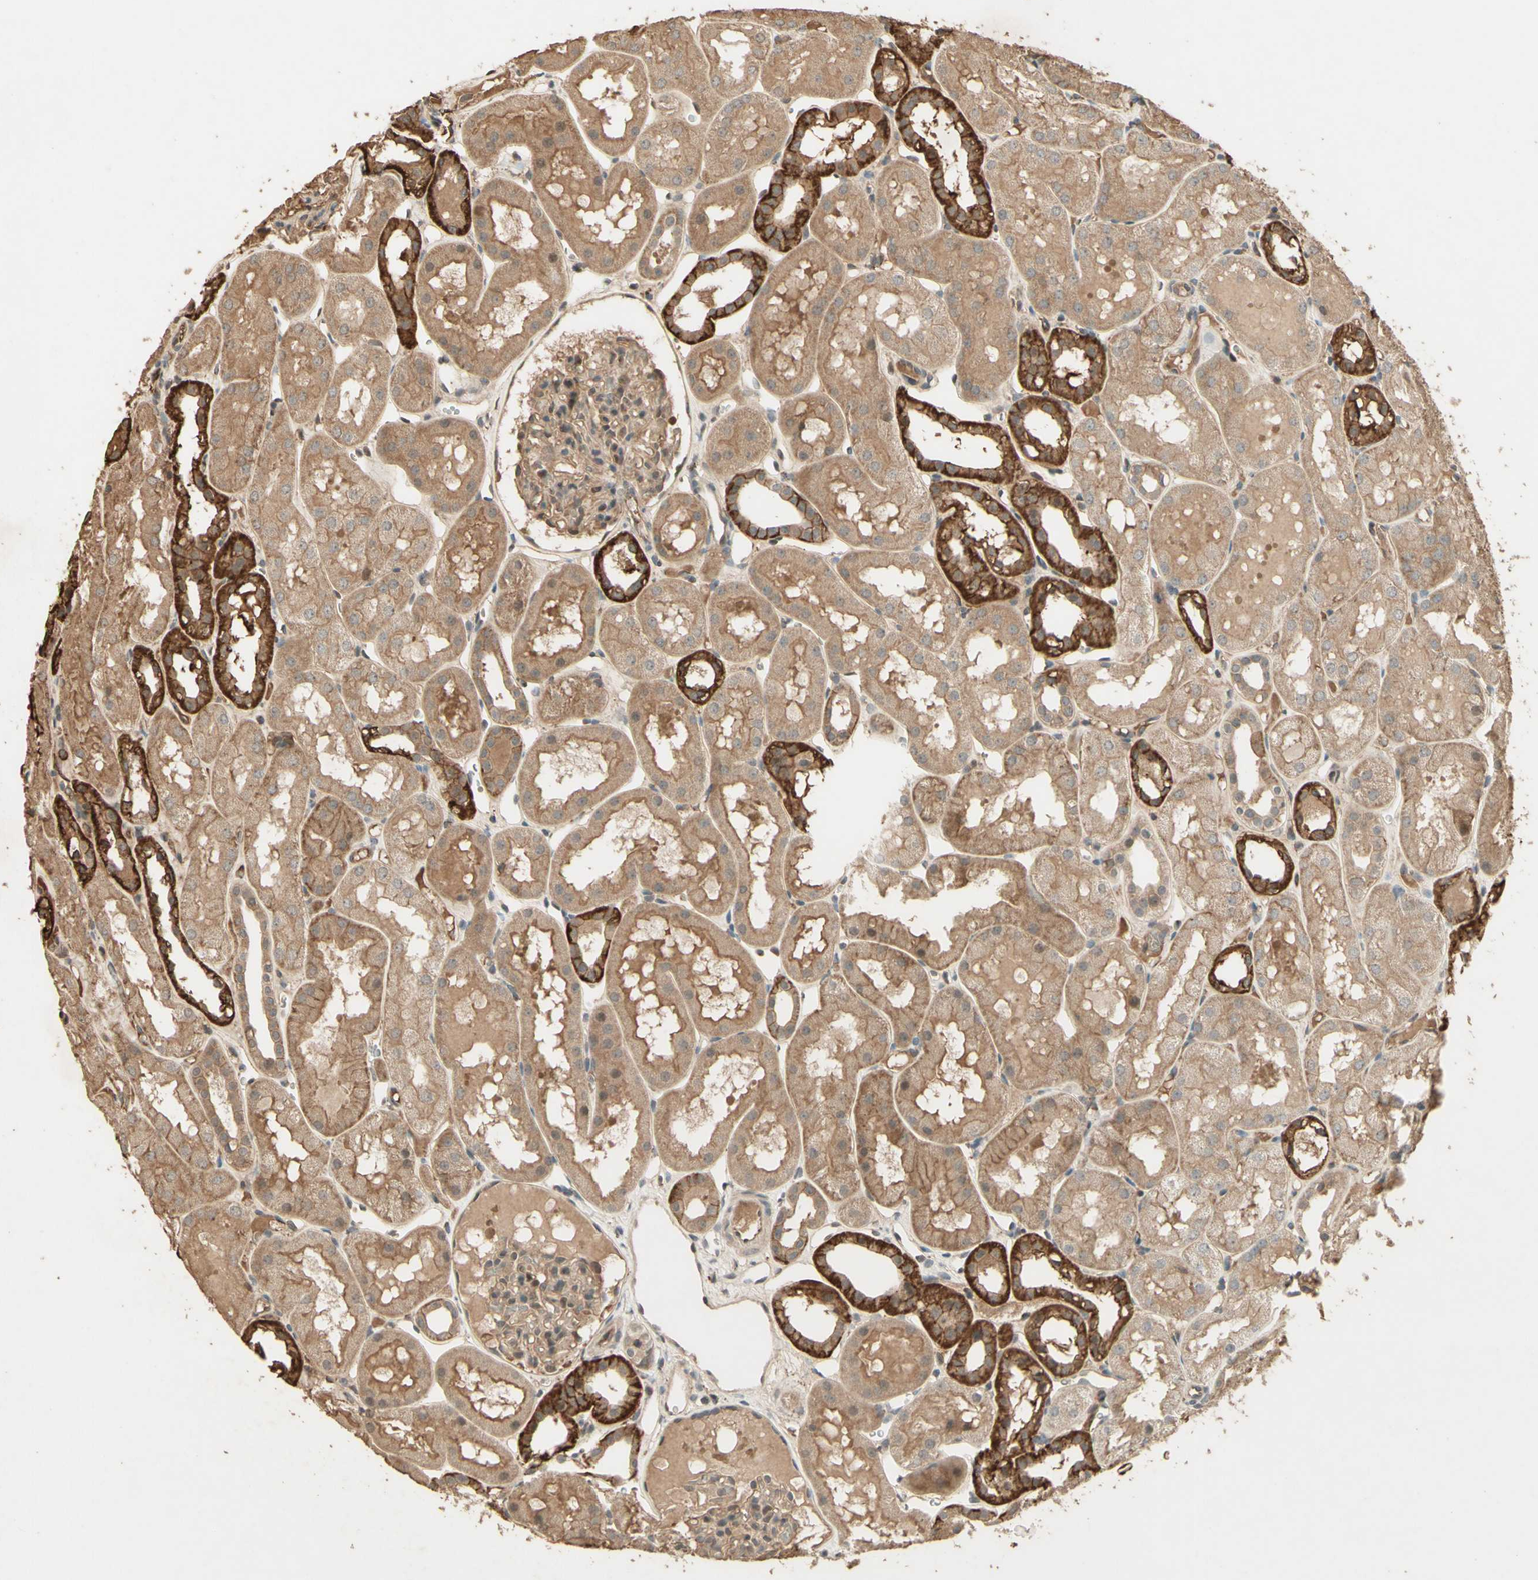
{"staining": {"intensity": "moderate", "quantity": ">75%", "location": "cytoplasmic/membranous"}, "tissue": "kidney", "cell_type": "Cells in glomeruli", "image_type": "normal", "snomed": [{"axis": "morphology", "description": "Normal tissue, NOS"}, {"axis": "topography", "description": "Kidney"}, {"axis": "topography", "description": "Urinary bladder"}], "caption": "High-power microscopy captured an IHC photomicrograph of unremarkable kidney, revealing moderate cytoplasmic/membranous staining in approximately >75% of cells in glomeruli. Using DAB (3,3'-diaminobenzidine) (brown) and hematoxylin (blue) stains, captured at high magnification using brightfield microscopy.", "gene": "SMAD9", "patient": {"sex": "male", "age": 16}}